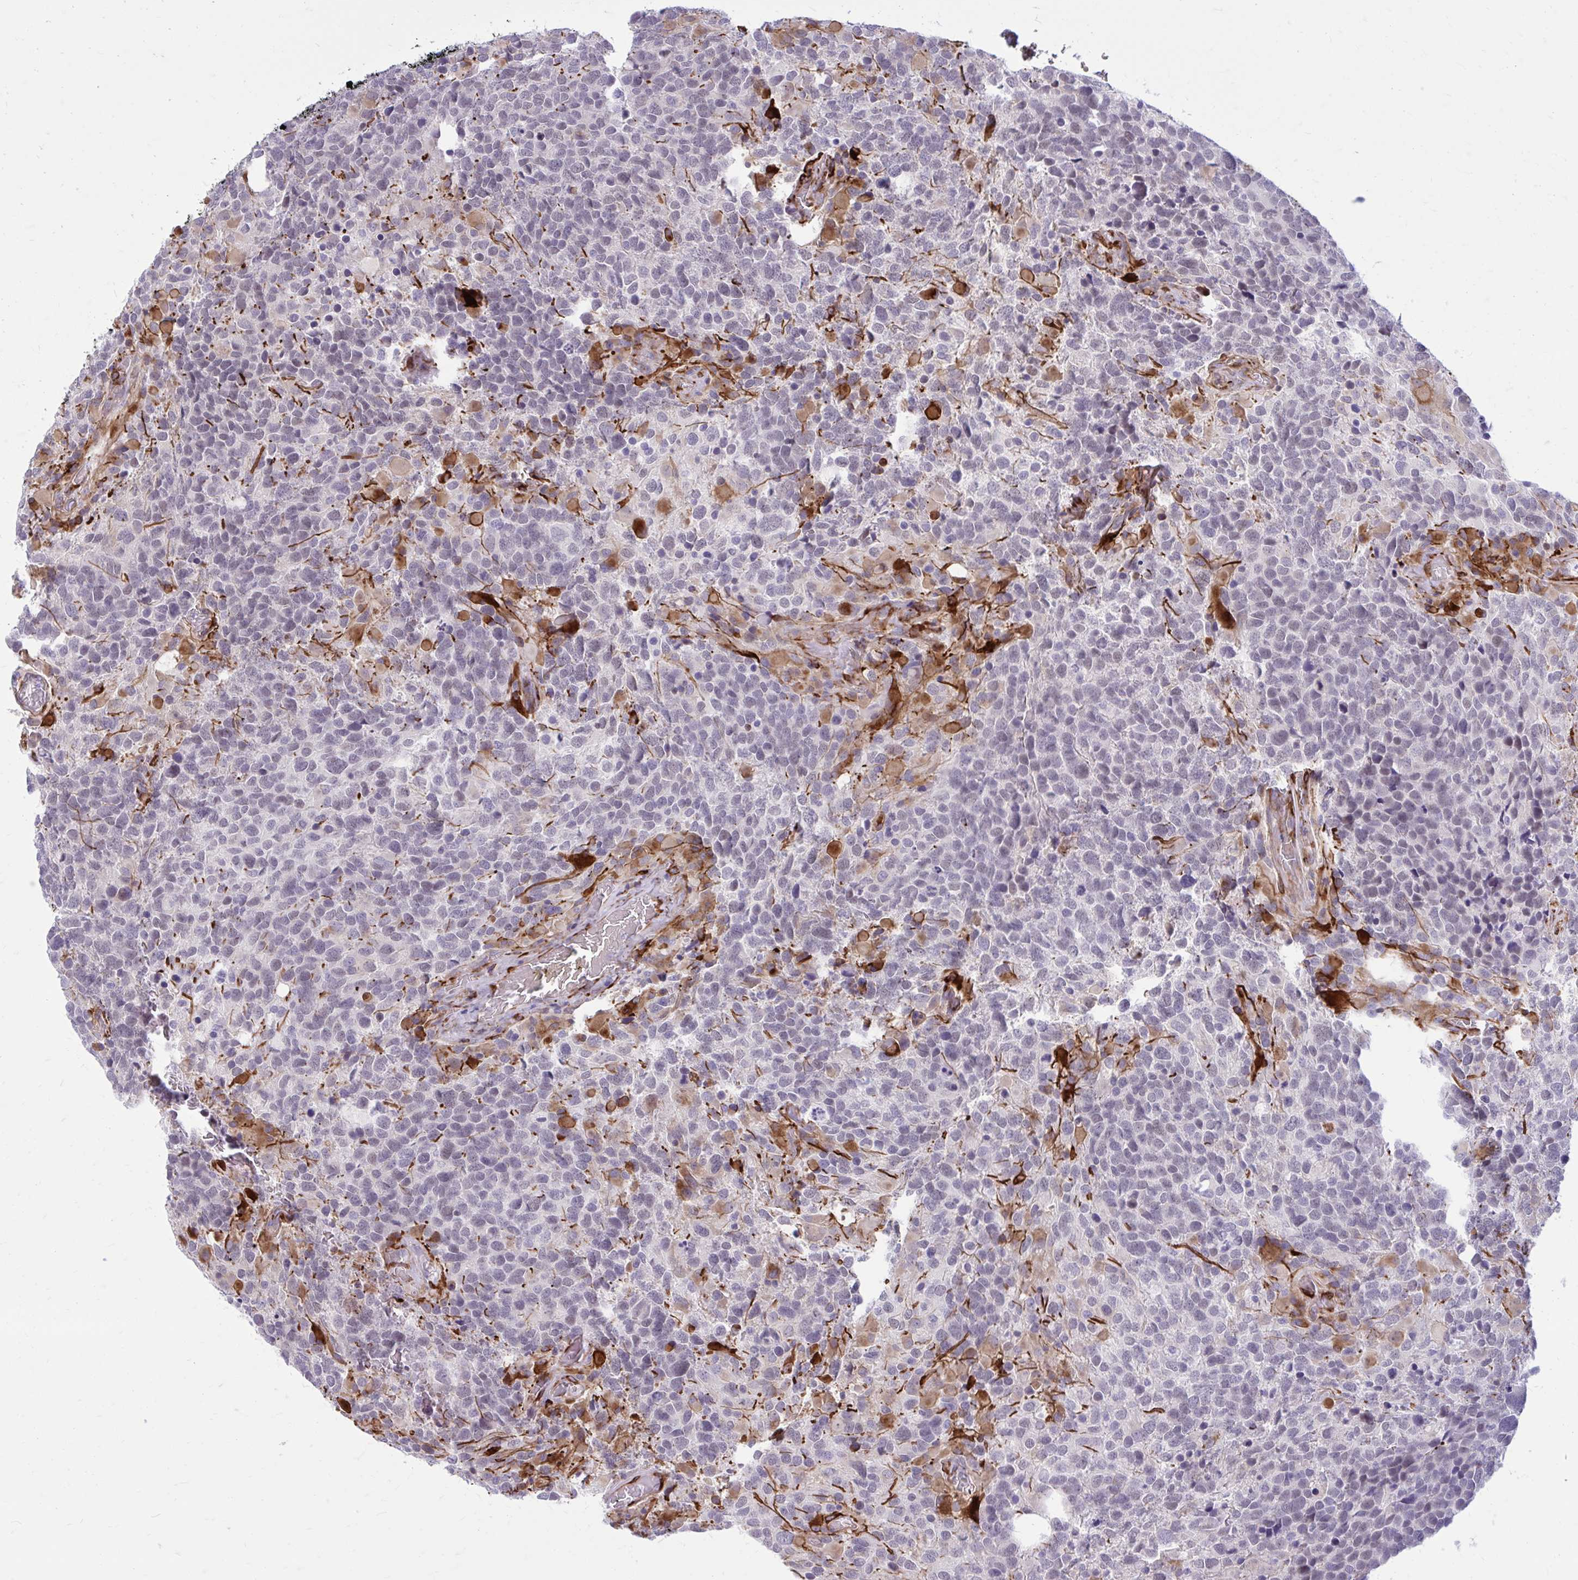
{"staining": {"intensity": "negative", "quantity": "none", "location": "none"}, "tissue": "glioma", "cell_type": "Tumor cells", "image_type": "cancer", "snomed": [{"axis": "morphology", "description": "Glioma, malignant, High grade"}, {"axis": "topography", "description": "Brain"}], "caption": "Malignant high-grade glioma stained for a protein using immunohistochemistry exhibits no staining tumor cells.", "gene": "BEND5", "patient": {"sex": "female", "age": 40}}